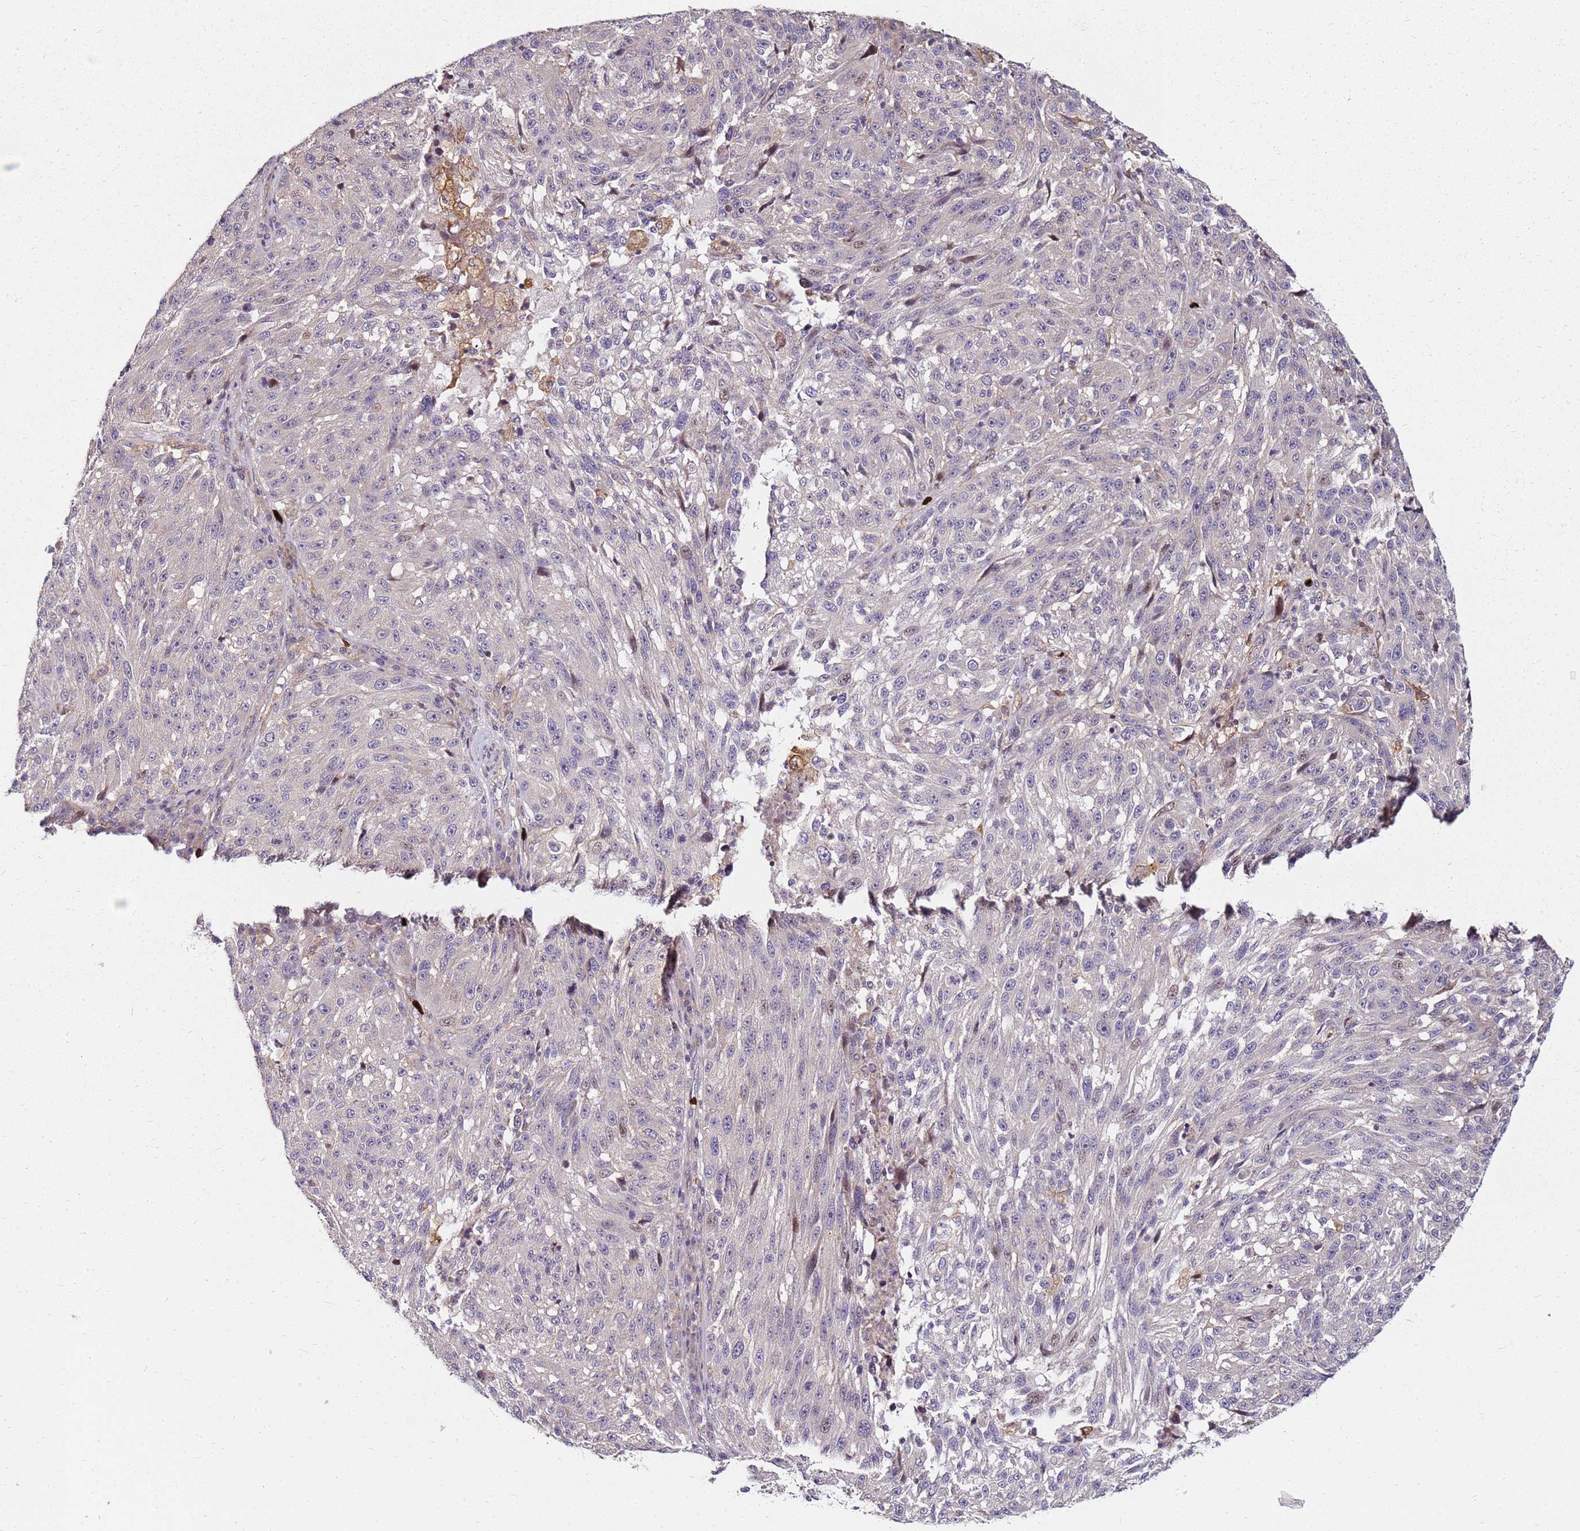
{"staining": {"intensity": "negative", "quantity": "none", "location": "none"}, "tissue": "melanoma", "cell_type": "Tumor cells", "image_type": "cancer", "snomed": [{"axis": "morphology", "description": "Malignant melanoma, NOS"}, {"axis": "topography", "description": "Skin"}], "caption": "A histopathology image of melanoma stained for a protein demonstrates no brown staining in tumor cells.", "gene": "RNF11", "patient": {"sex": "male", "age": 53}}